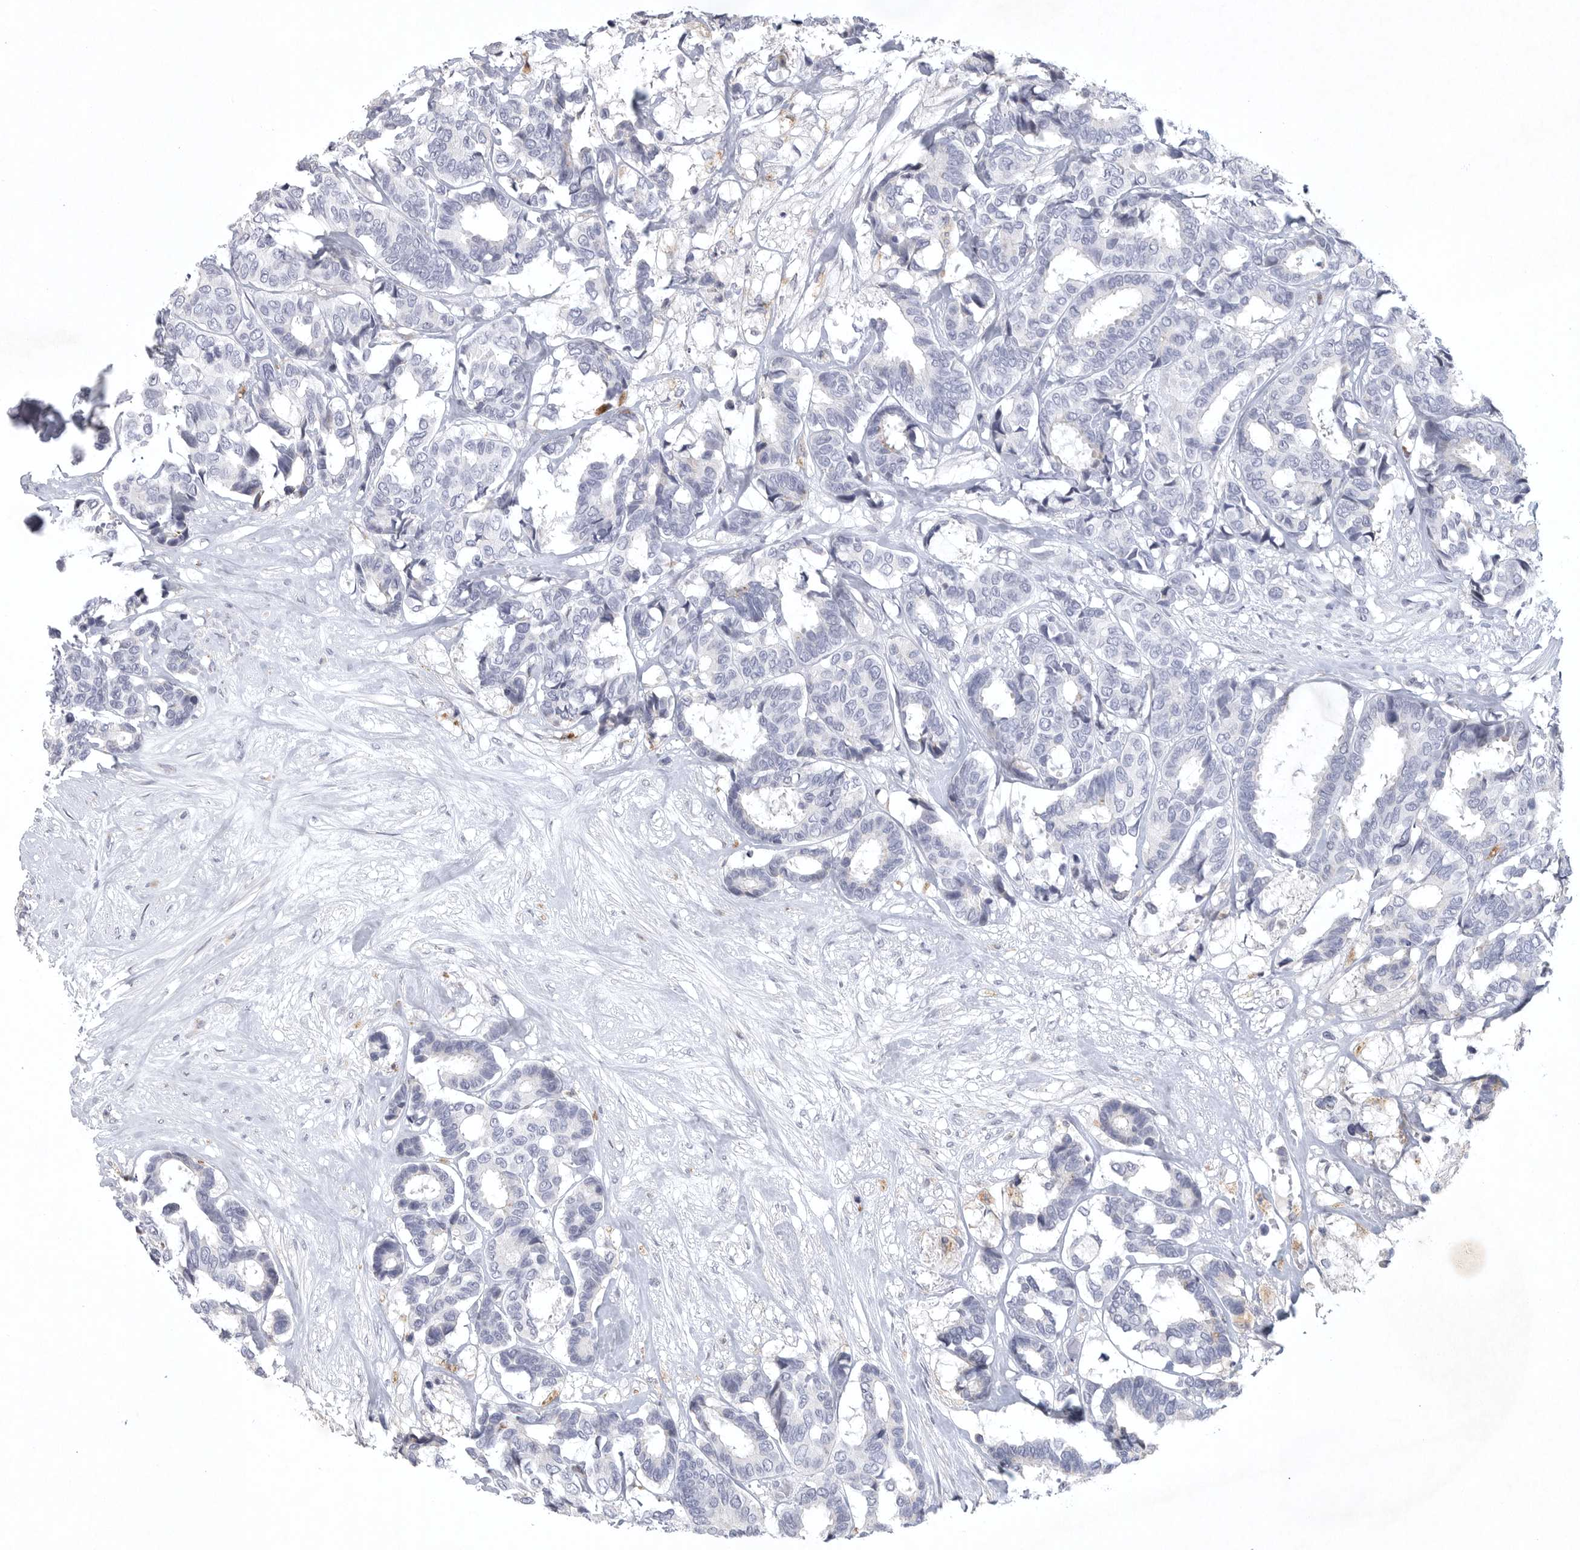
{"staining": {"intensity": "negative", "quantity": "none", "location": "none"}, "tissue": "breast cancer", "cell_type": "Tumor cells", "image_type": "cancer", "snomed": [{"axis": "morphology", "description": "Duct carcinoma"}, {"axis": "topography", "description": "Breast"}], "caption": "This photomicrograph is of breast cancer stained with immunohistochemistry (IHC) to label a protein in brown with the nuclei are counter-stained blue. There is no expression in tumor cells.", "gene": "TNR", "patient": {"sex": "female", "age": 87}}